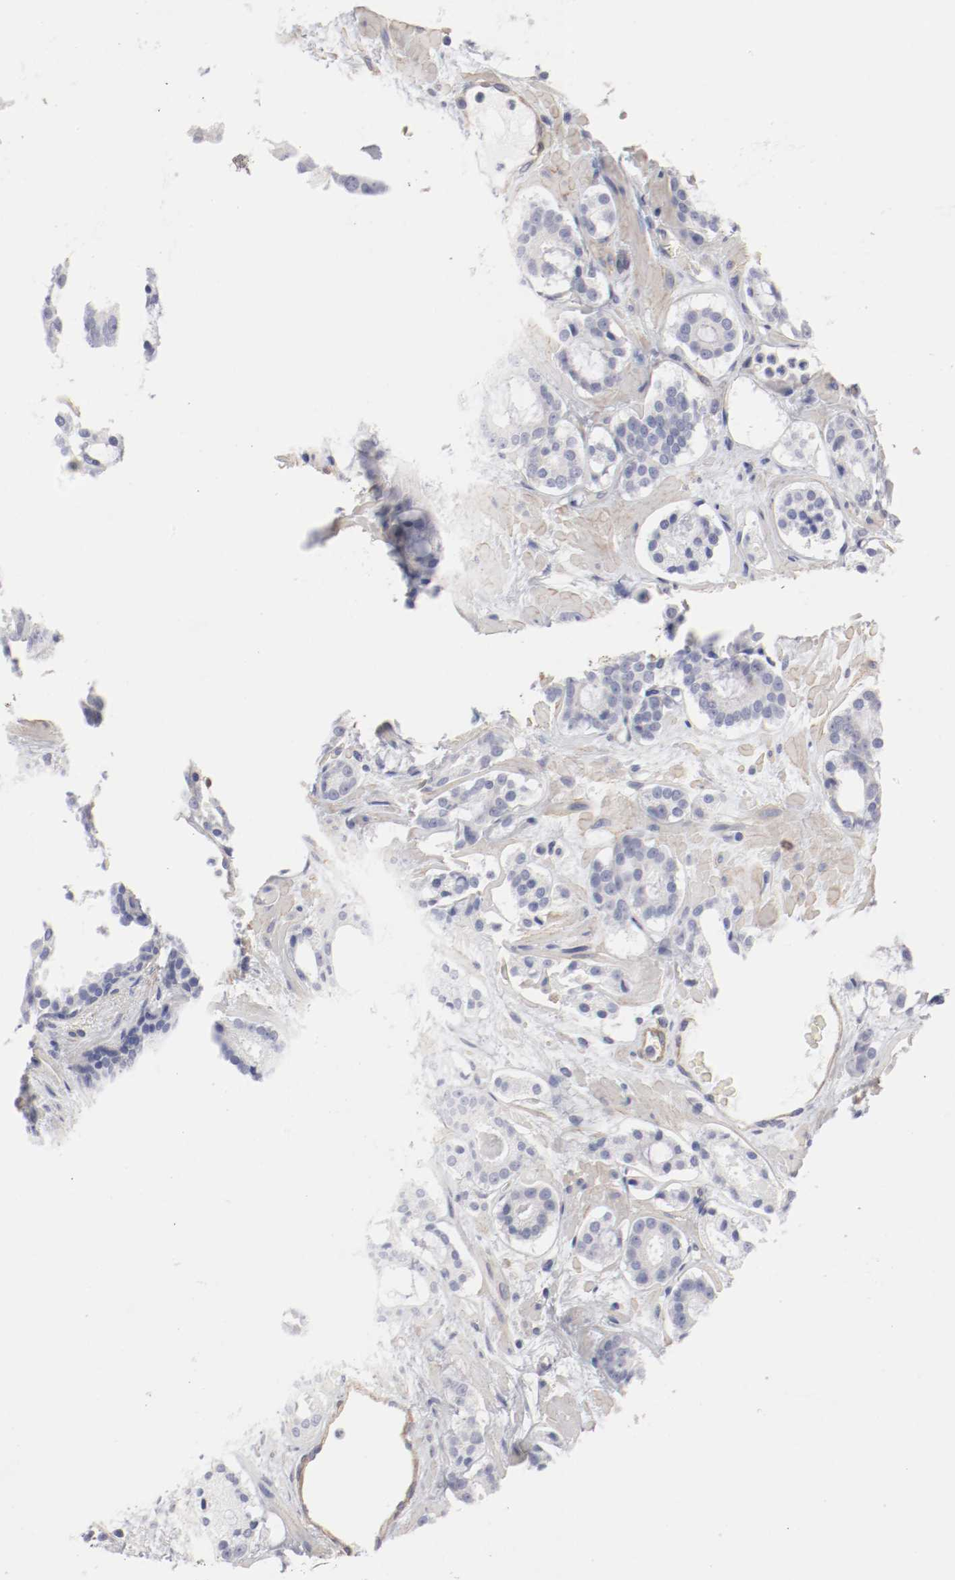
{"staining": {"intensity": "negative", "quantity": "none", "location": "none"}, "tissue": "prostate cancer", "cell_type": "Tumor cells", "image_type": "cancer", "snomed": [{"axis": "morphology", "description": "Adenocarcinoma, Low grade"}, {"axis": "topography", "description": "Prostate"}], "caption": "A high-resolution micrograph shows IHC staining of prostate cancer (low-grade adenocarcinoma), which reveals no significant expression in tumor cells.", "gene": "LAX1", "patient": {"sex": "male", "age": 57}}